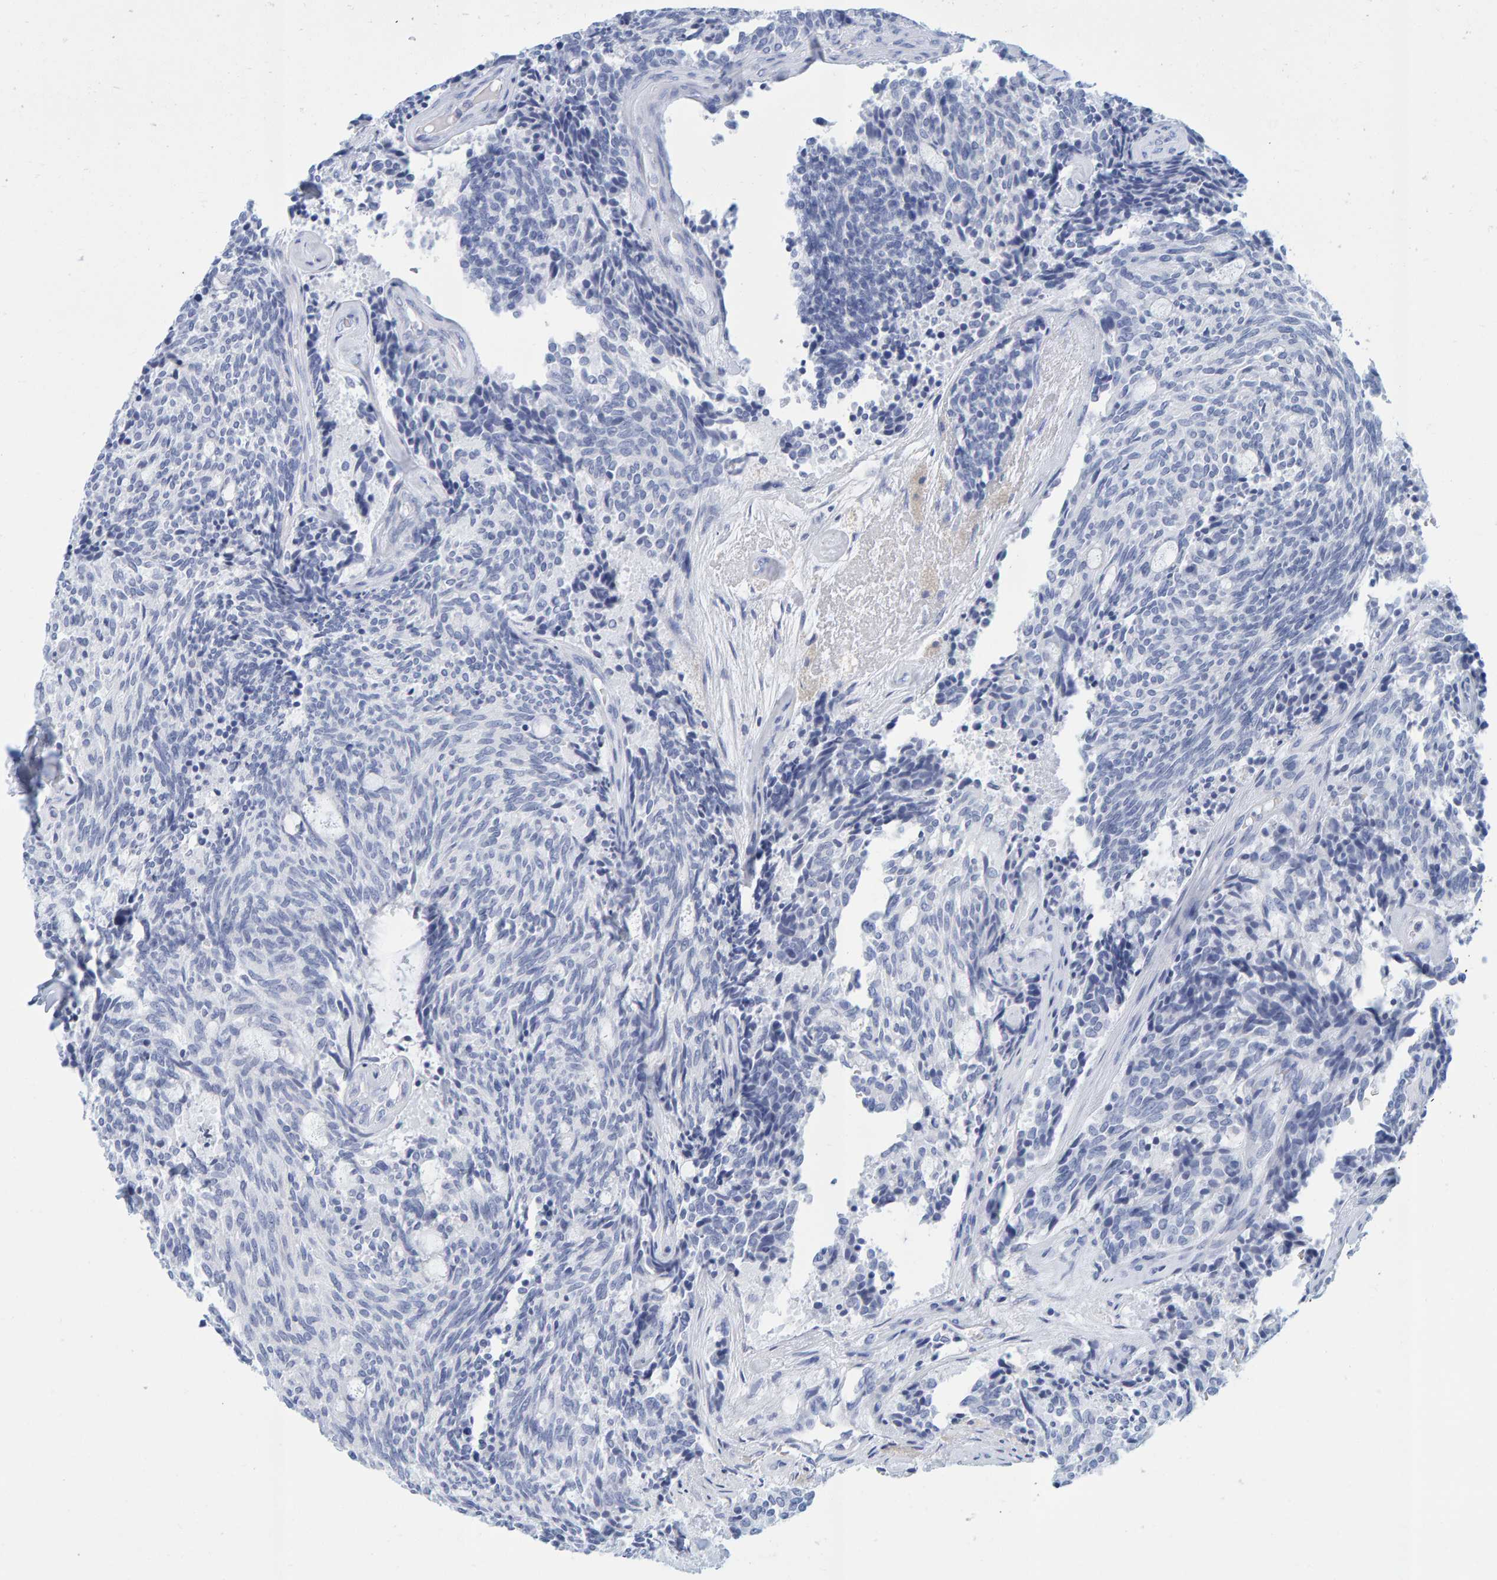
{"staining": {"intensity": "negative", "quantity": "none", "location": "none"}, "tissue": "carcinoid", "cell_type": "Tumor cells", "image_type": "cancer", "snomed": [{"axis": "morphology", "description": "Carcinoid, malignant, NOS"}, {"axis": "topography", "description": "Pancreas"}], "caption": "This is an IHC histopathology image of human malignant carcinoid. There is no expression in tumor cells.", "gene": "SFTPC", "patient": {"sex": "female", "age": 54}}